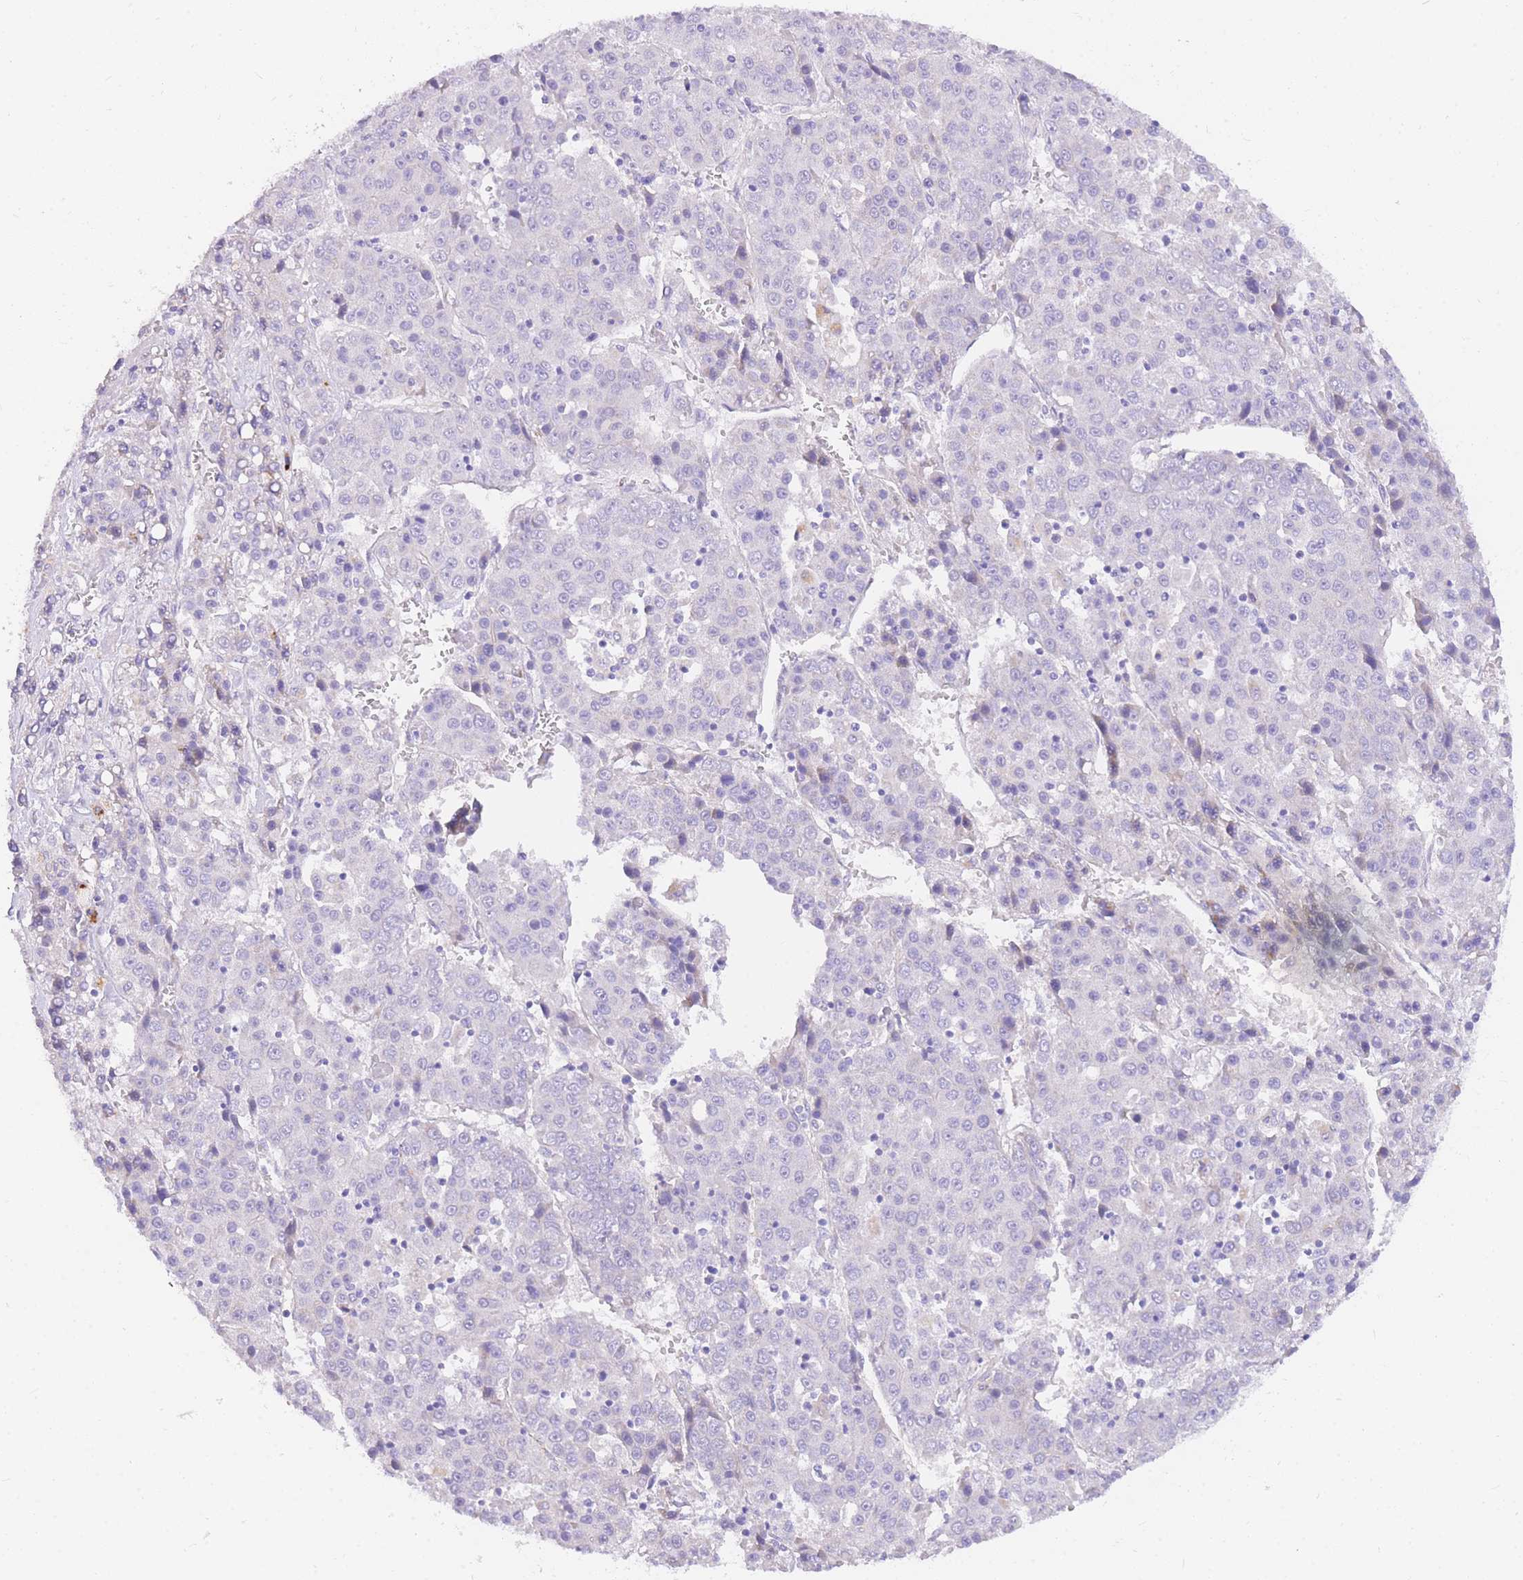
{"staining": {"intensity": "negative", "quantity": "none", "location": "none"}, "tissue": "liver cancer", "cell_type": "Tumor cells", "image_type": "cancer", "snomed": [{"axis": "morphology", "description": "Carcinoma, Hepatocellular, NOS"}, {"axis": "topography", "description": "Liver"}], "caption": "DAB immunohistochemical staining of liver hepatocellular carcinoma exhibits no significant expression in tumor cells. Brightfield microscopy of immunohistochemistry stained with DAB (3,3'-diaminobenzidine) (brown) and hematoxylin (blue), captured at high magnification.", "gene": "UPK1A", "patient": {"sex": "female", "age": 53}}